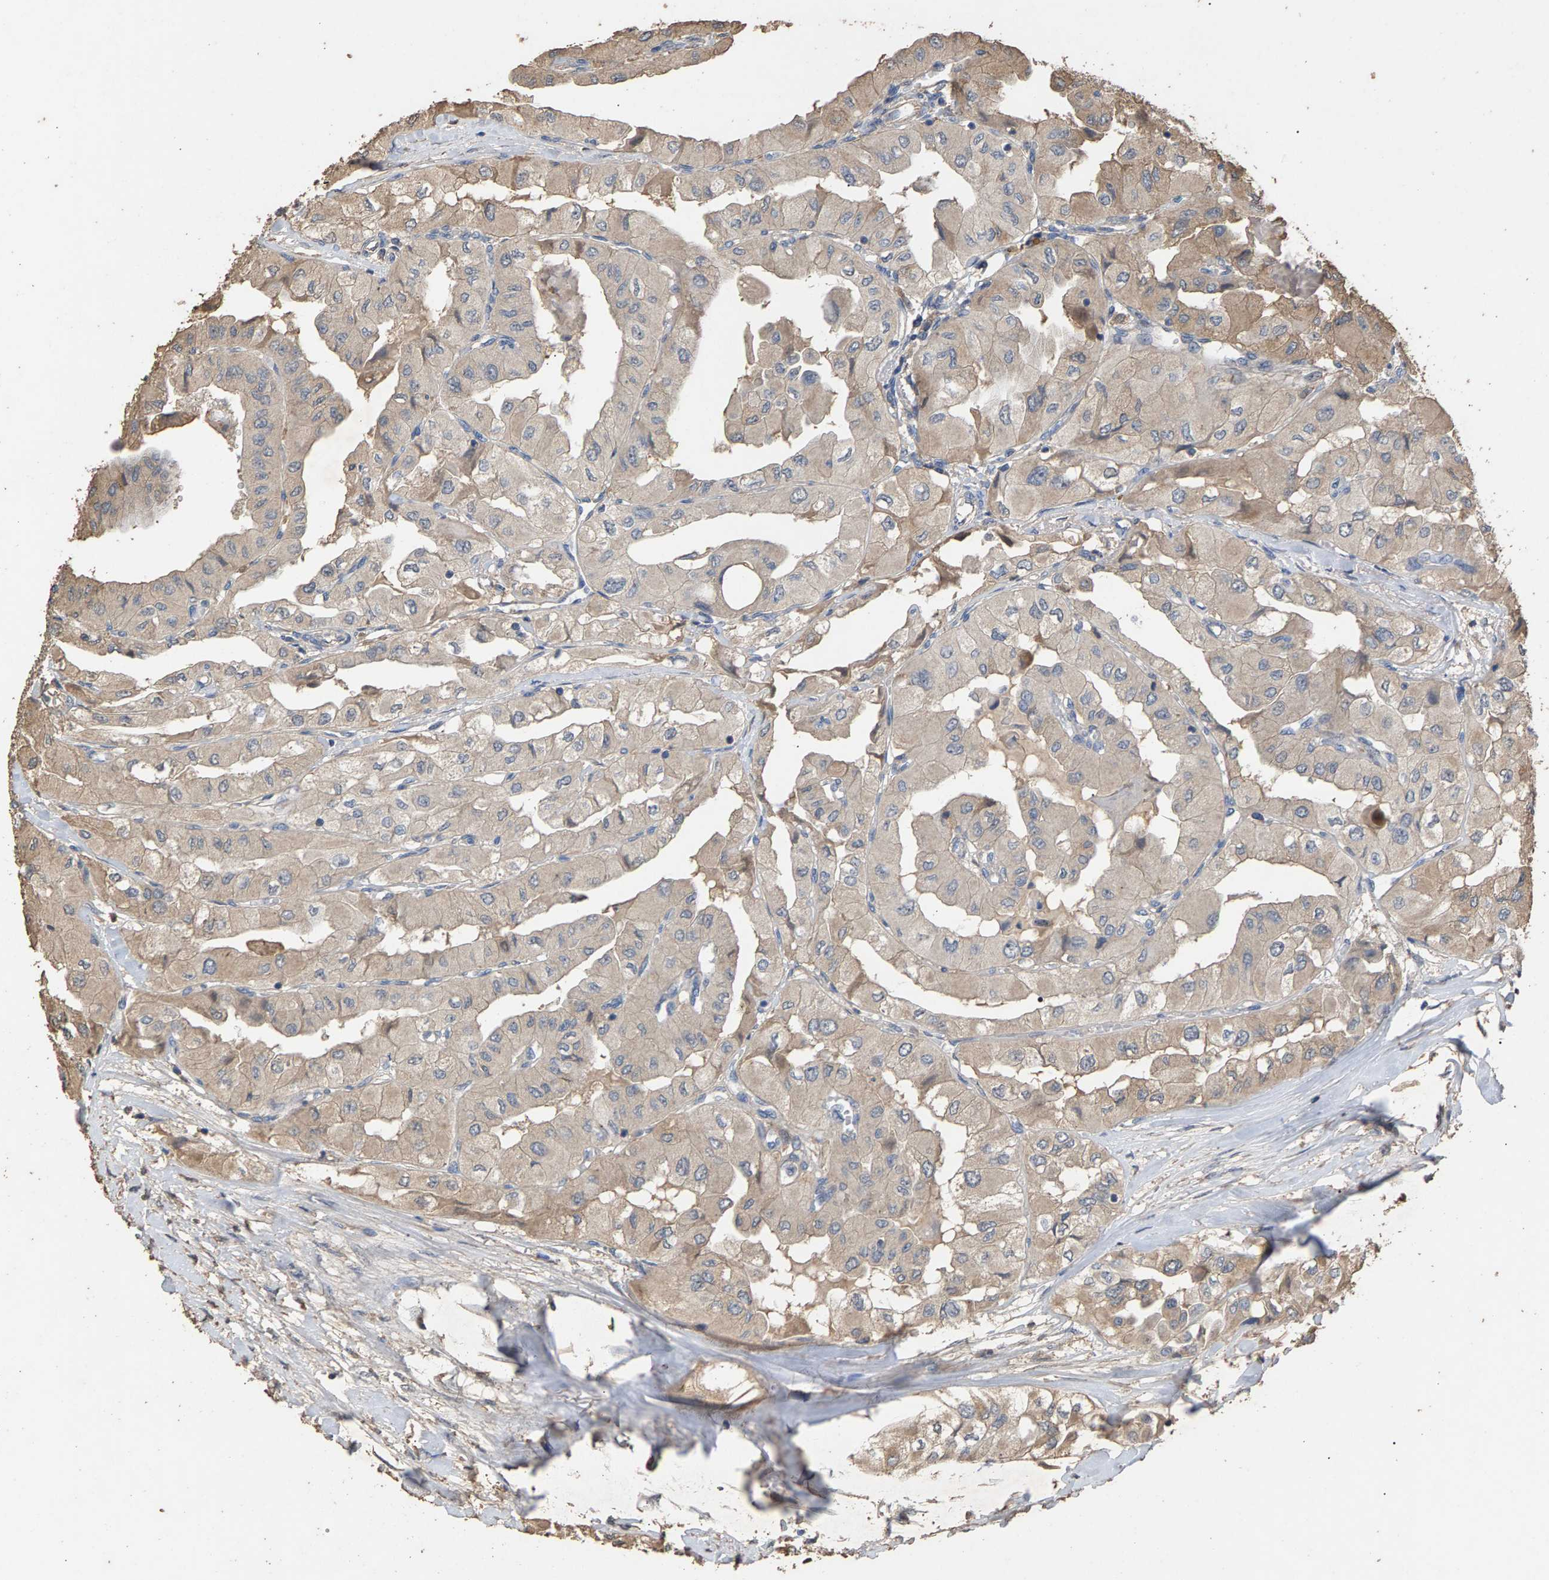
{"staining": {"intensity": "weak", "quantity": "<25%", "location": "cytoplasmic/membranous"}, "tissue": "thyroid cancer", "cell_type": "Tumor cells", "image_type": "cancer", "snomed": [{"axis": "morphology", "description": "Papillary adenocarcinoma, NOS"}, {"axis": "topography", "description": "Thyroid gland"}], "caption": "Tumor cells show no significant protein staining in papillary adenocarcinoma (thyroid).", "gene": "HTRA3", "patient": {"sex": "female", "age": 59}}